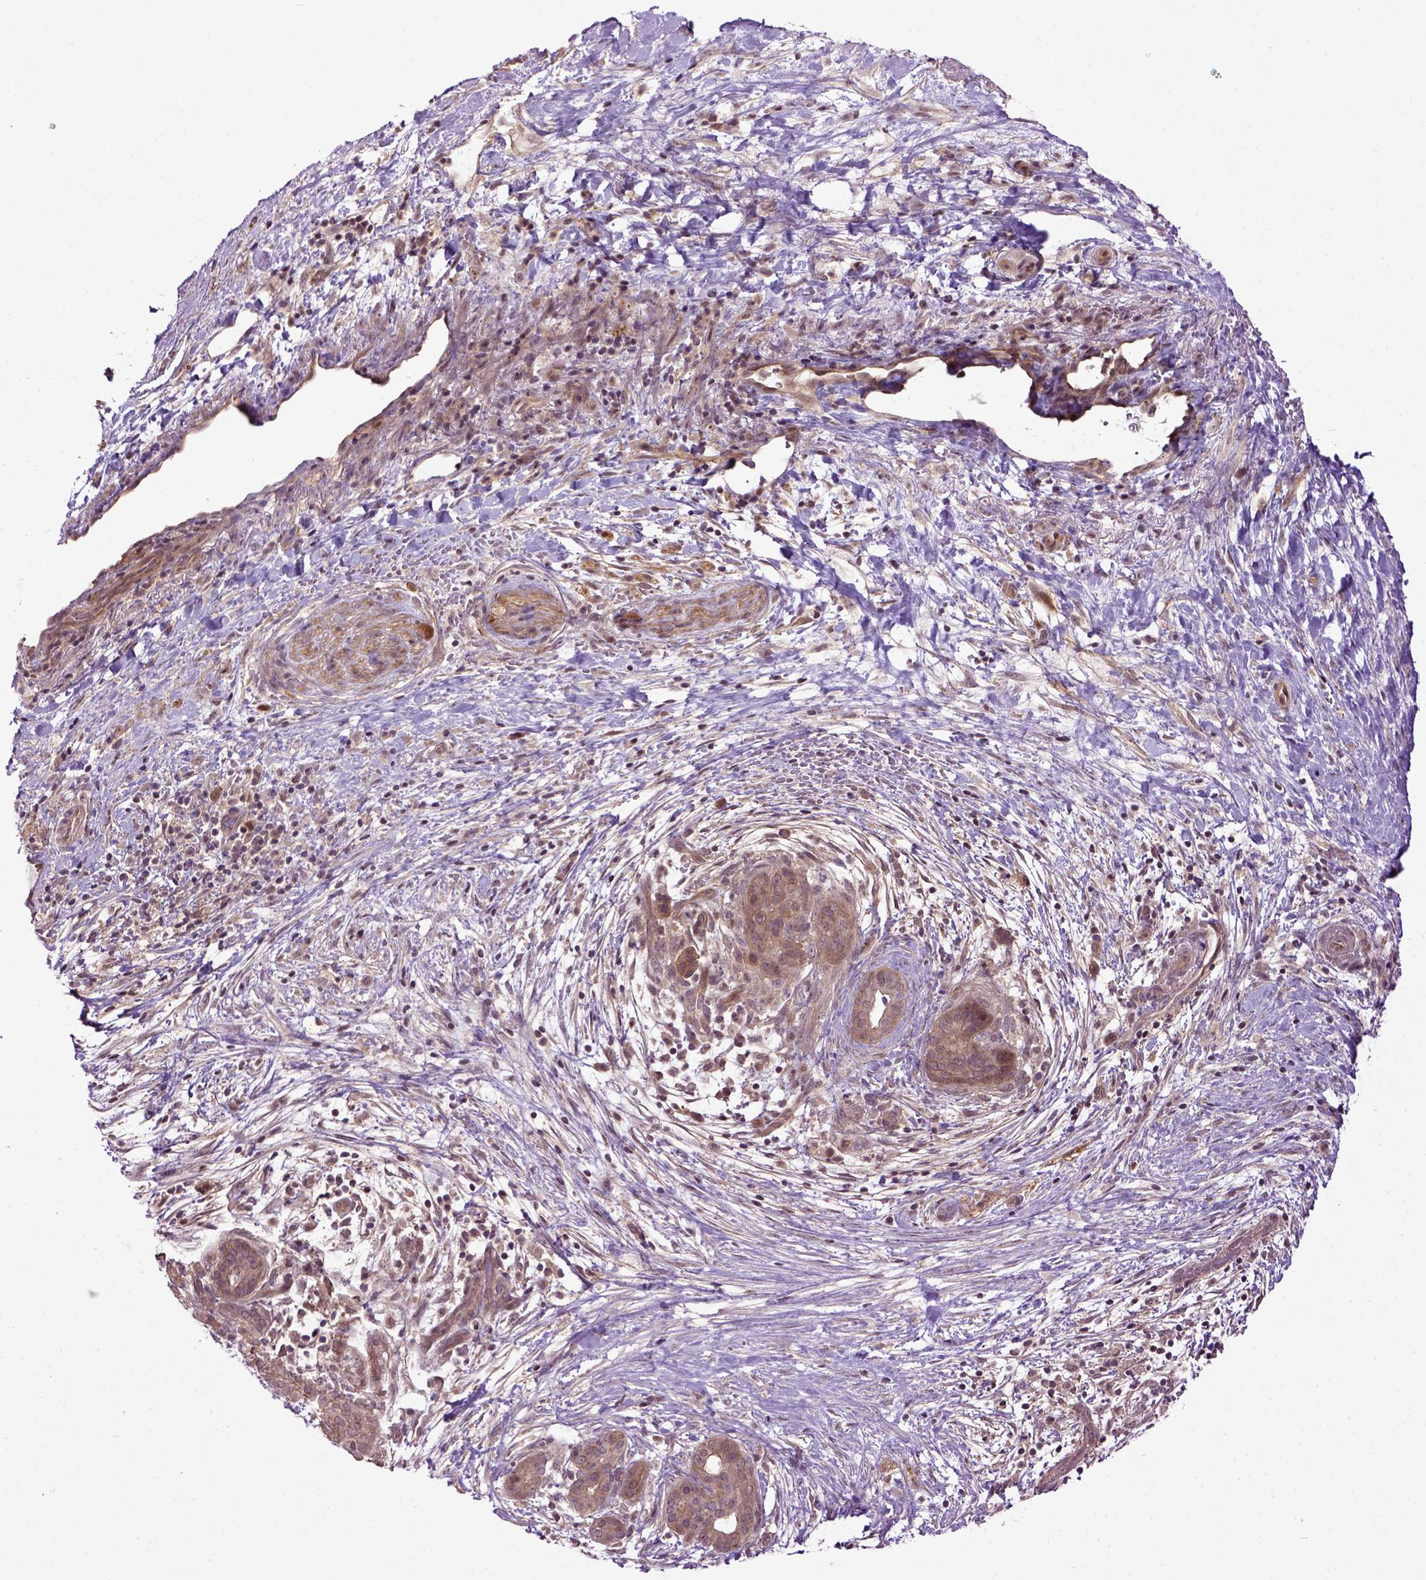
{"staining": {"intensity": "moderate", "quantity": ">75%", "location": "cytoplasmic/membranous"}, "tissue": "pancreatic cancer", "cell_type": "Tumor cells", "image_type": "cancer", "snomed": [{"axis": "morphology", "description": "Adenocarcinoma, NOS"}, {"axis": "topography", "description": "Pancreas"}], "caption": "Adenocarcinoma (pancreatic) stained with DAB IHC demonstrates medium levels of moderate cytoplasmic/membranous staining in about >75% of tumor cells. Using DAB (3,3'-diaminobenzidine) (brown) and hematoxylin (blue) stains, captured at high magnification using brightfield microscopy.", "gene": "WDR48", "patient": {"sex": "male", "age": 44}}